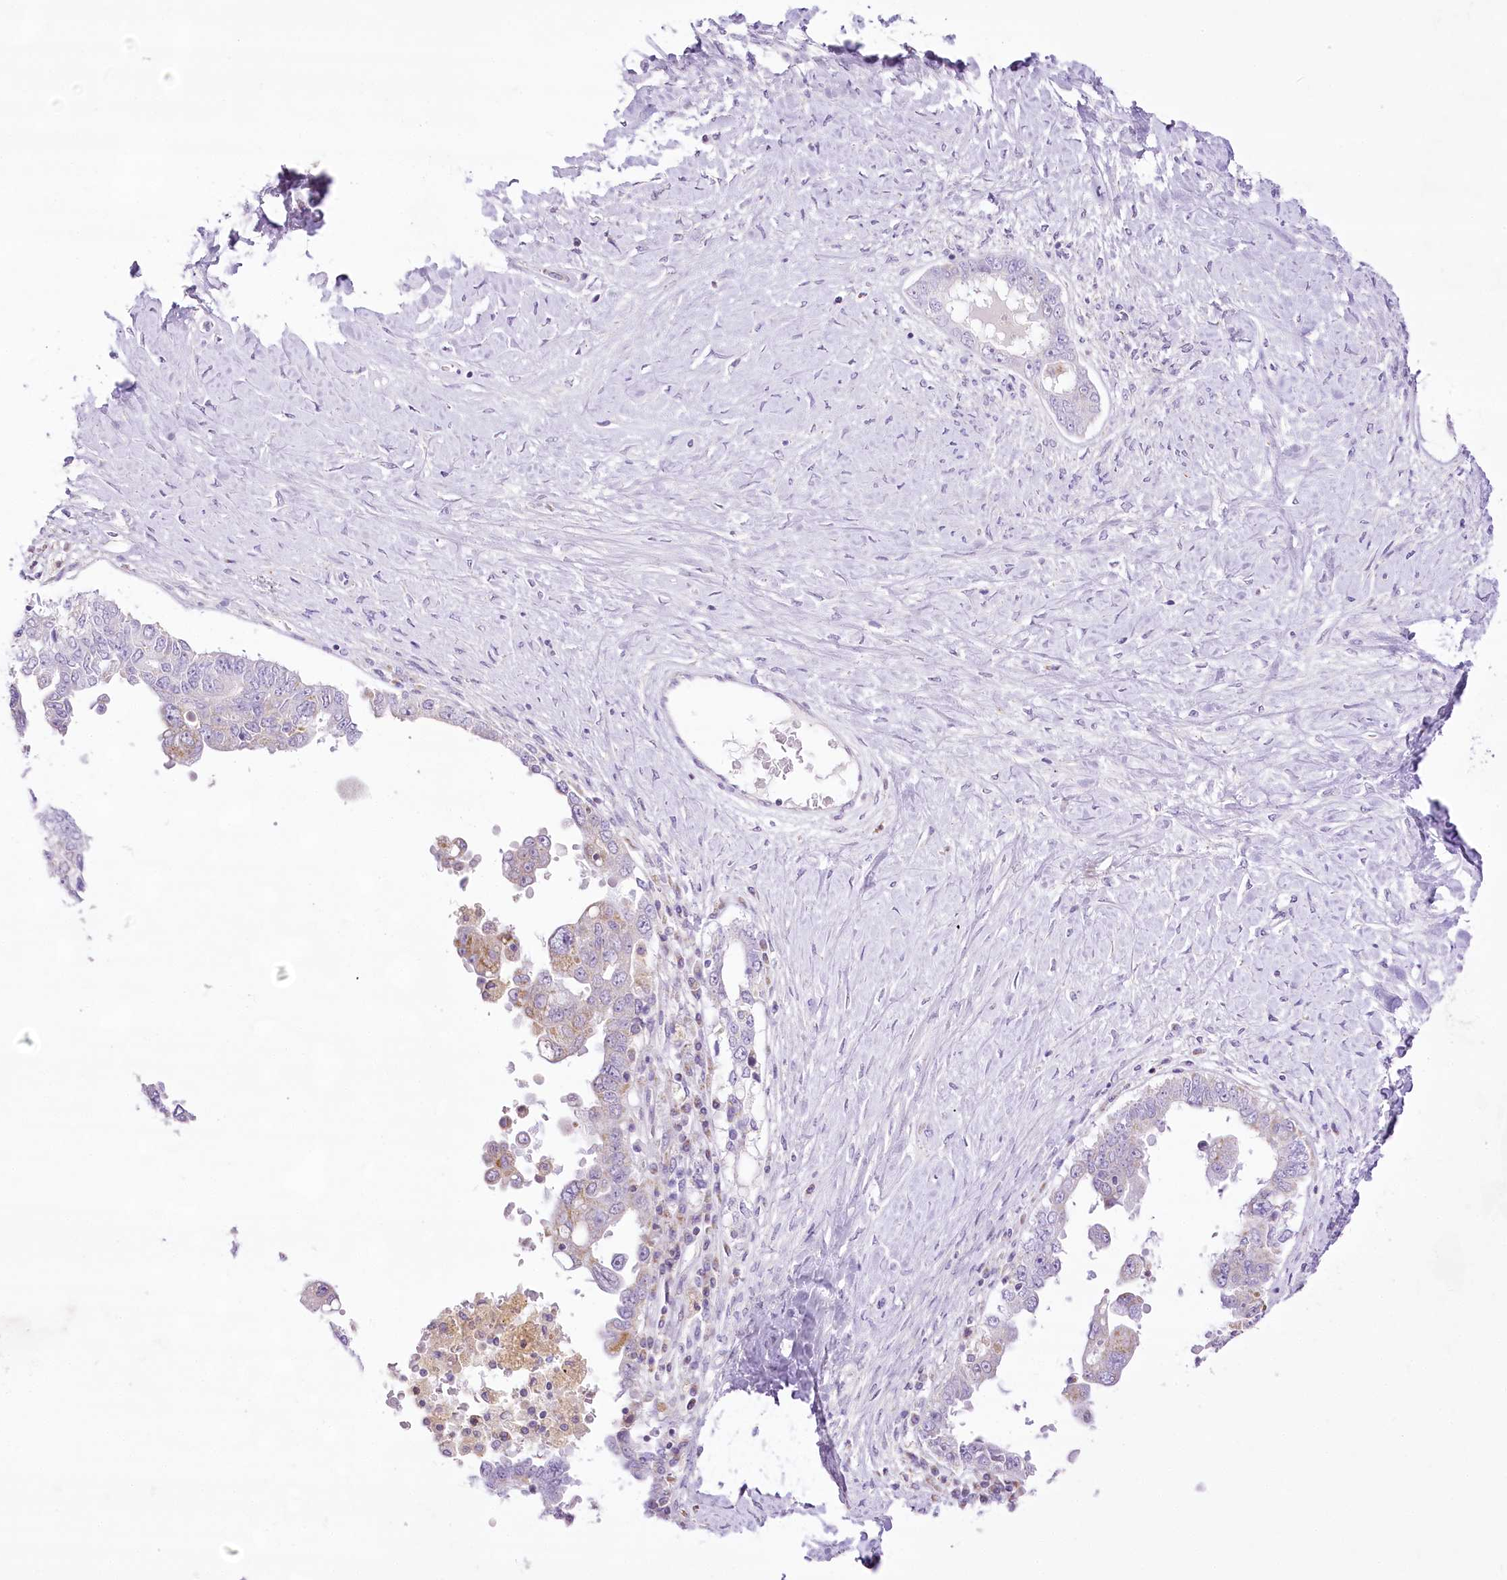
{"staining": {"intensity": "negative", "quantity": "none", "location": "none"}, "tissue": "ovarian cancer", "cell_type": "Tumor cells", "image_type": "cancer", "snomed": [{"axis": "morphology", "description": "Carcinoma, endometroid"}, {"axis": "topography", "description": "Ovary"}], "caption": "Image shows no protein positivity in tumor cells of endometroid carcinoma (ovarian) tissue.", "gene": "CCDC30", "patient": {"sex": "female", "age": 62}}